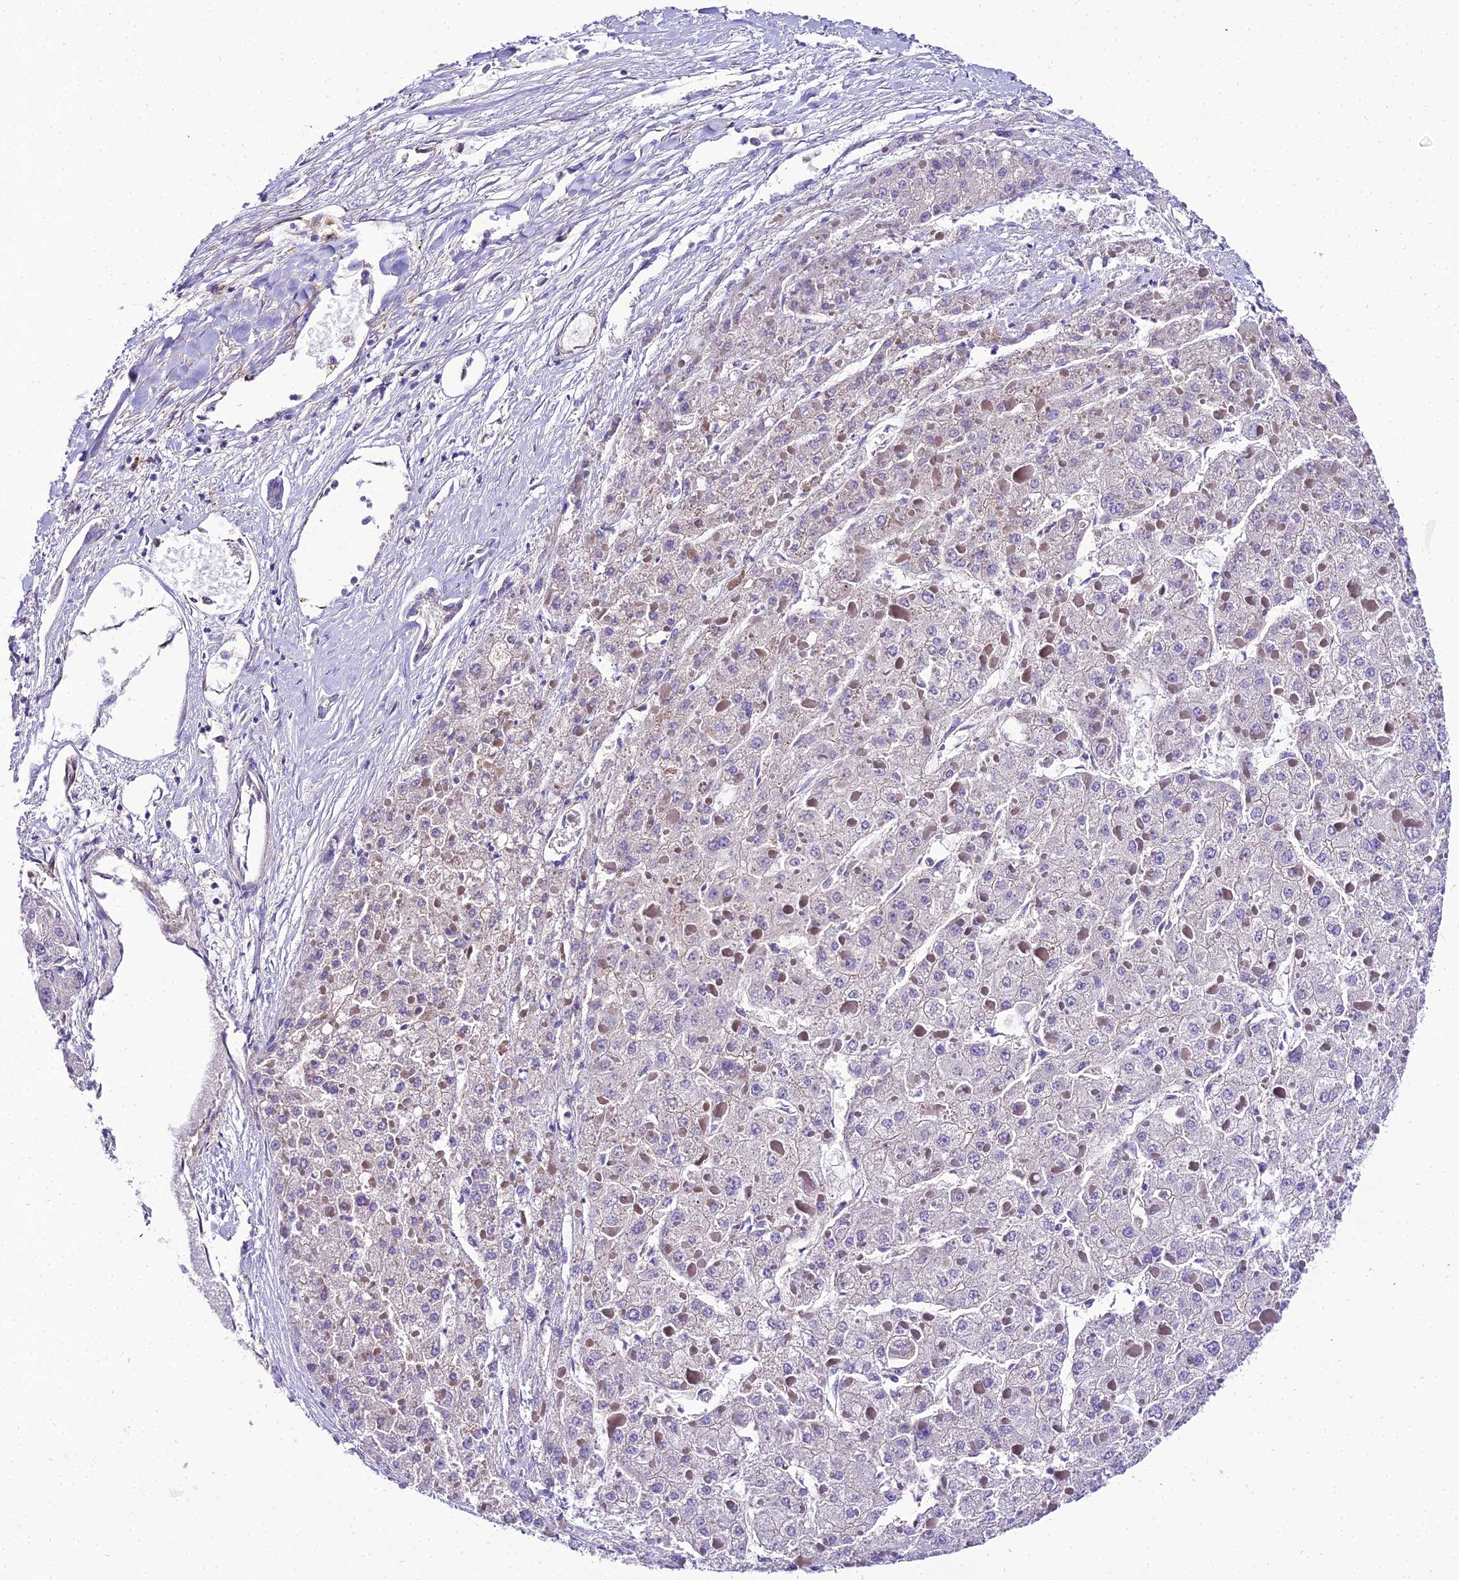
{"staining": {"intensity": "negative", "quantity": "none", "location": "none"}, "tissue": "liver cancer", "cell_type": "Tumor cells", "image_type": "cancer", "snomed": [{"axis": "morphology", "description": "Carcinoma, Hepatocellular, NOS"}, {"axis": "topography", "description": "Liver"}], "caption": "Tumor cells show no significant staining in liver cancer.", "gene": "SHQ1", "patient": {"sex": "female", "age": 73}}